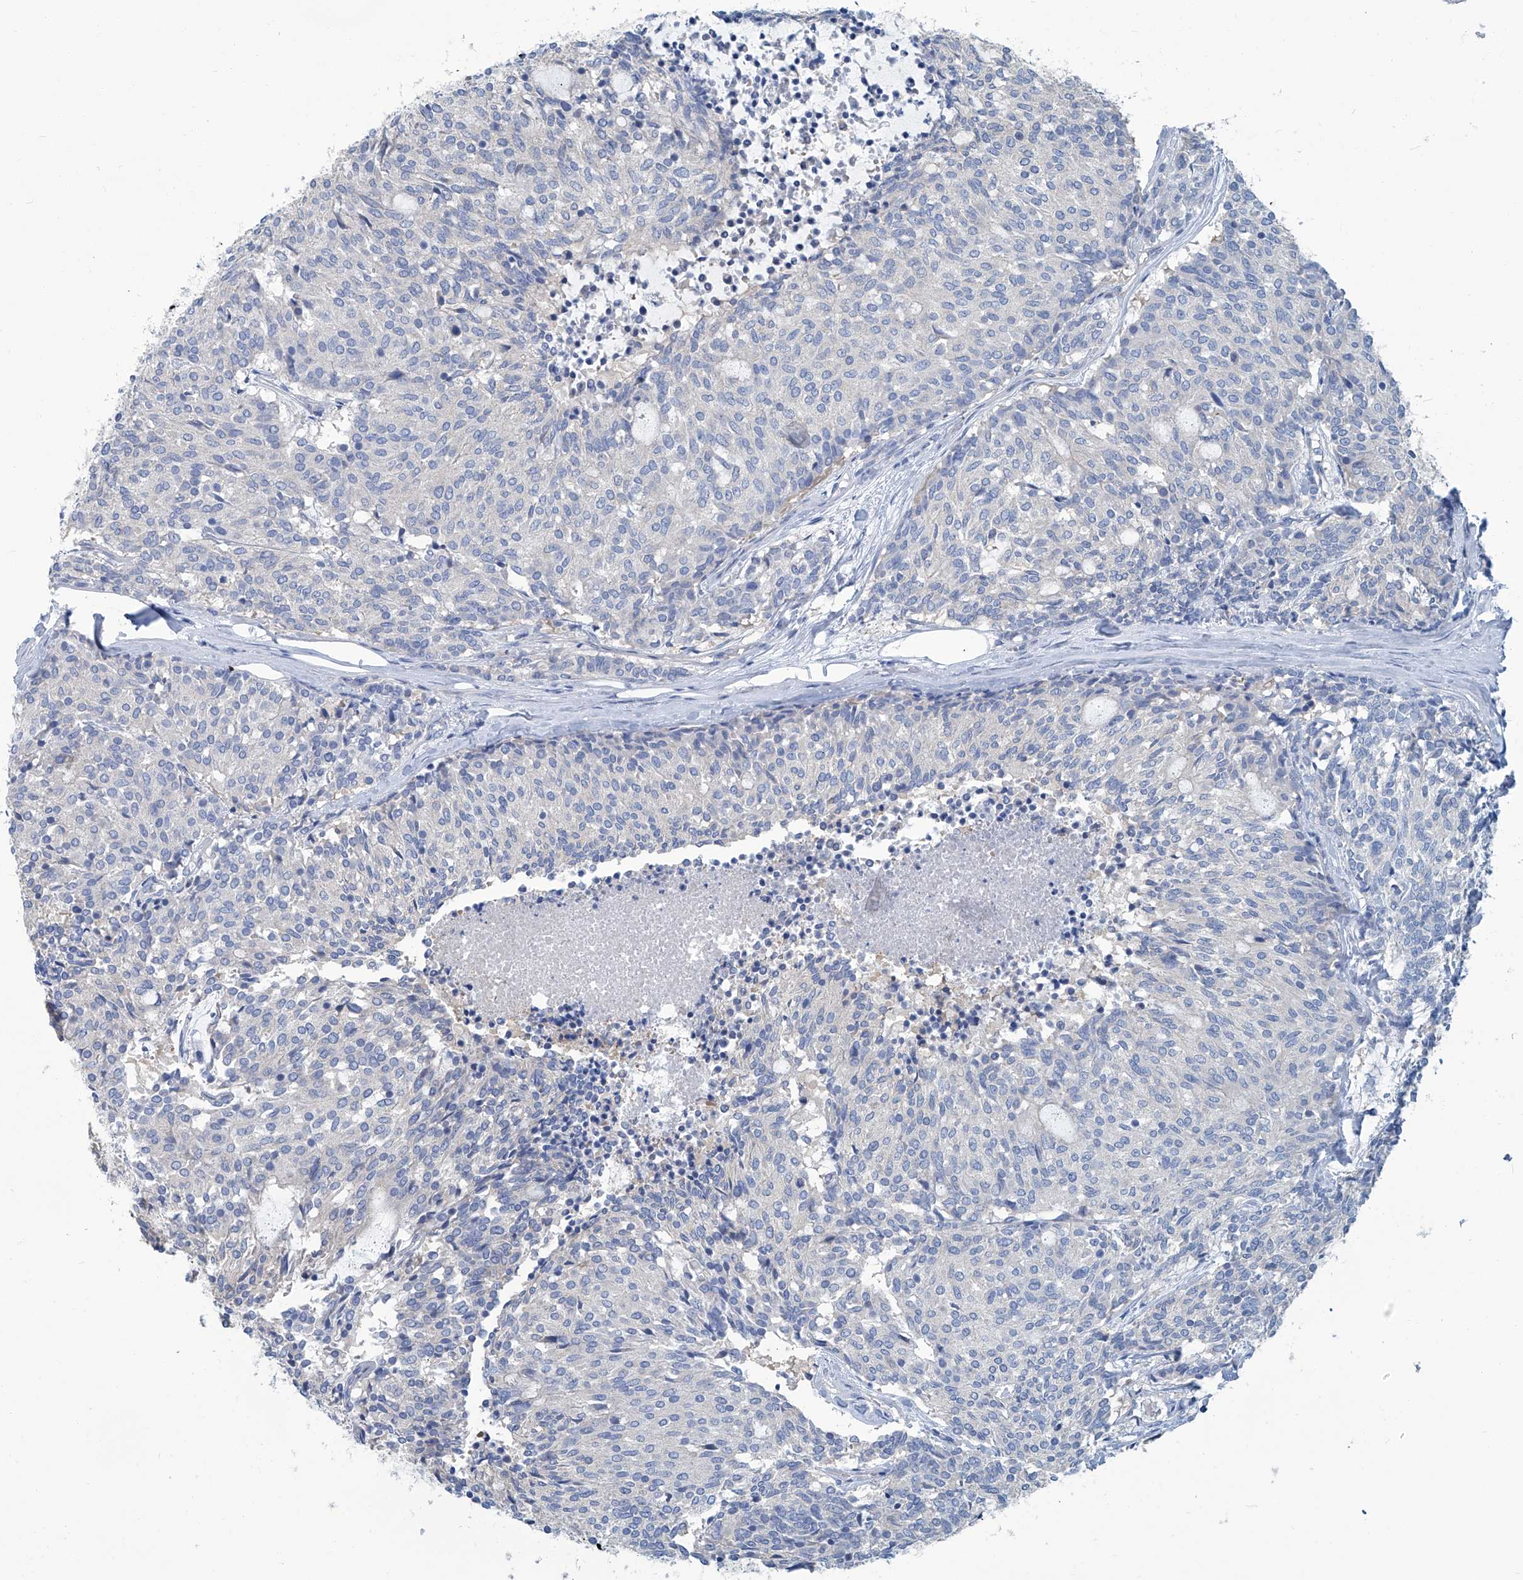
{"staining": {"intensity": "negative", "quantity": "none", "location": "none"}, "tissue": "carcinoid", "cell_type": "Tumor cells", "image_type": "cancer", "snomed": [{"axis": "morphology", "description": "Carcinoid, malignant, NOS"}, {"axis": "topography", "description": "Pancreas"}], "caption": "Tumor cells are negative for protein expression in human carcinoid. (IHC, brightfield microscopy, high magnification).", "gene": "PFKL", "patient": {"sex": "female", "age": 54}}